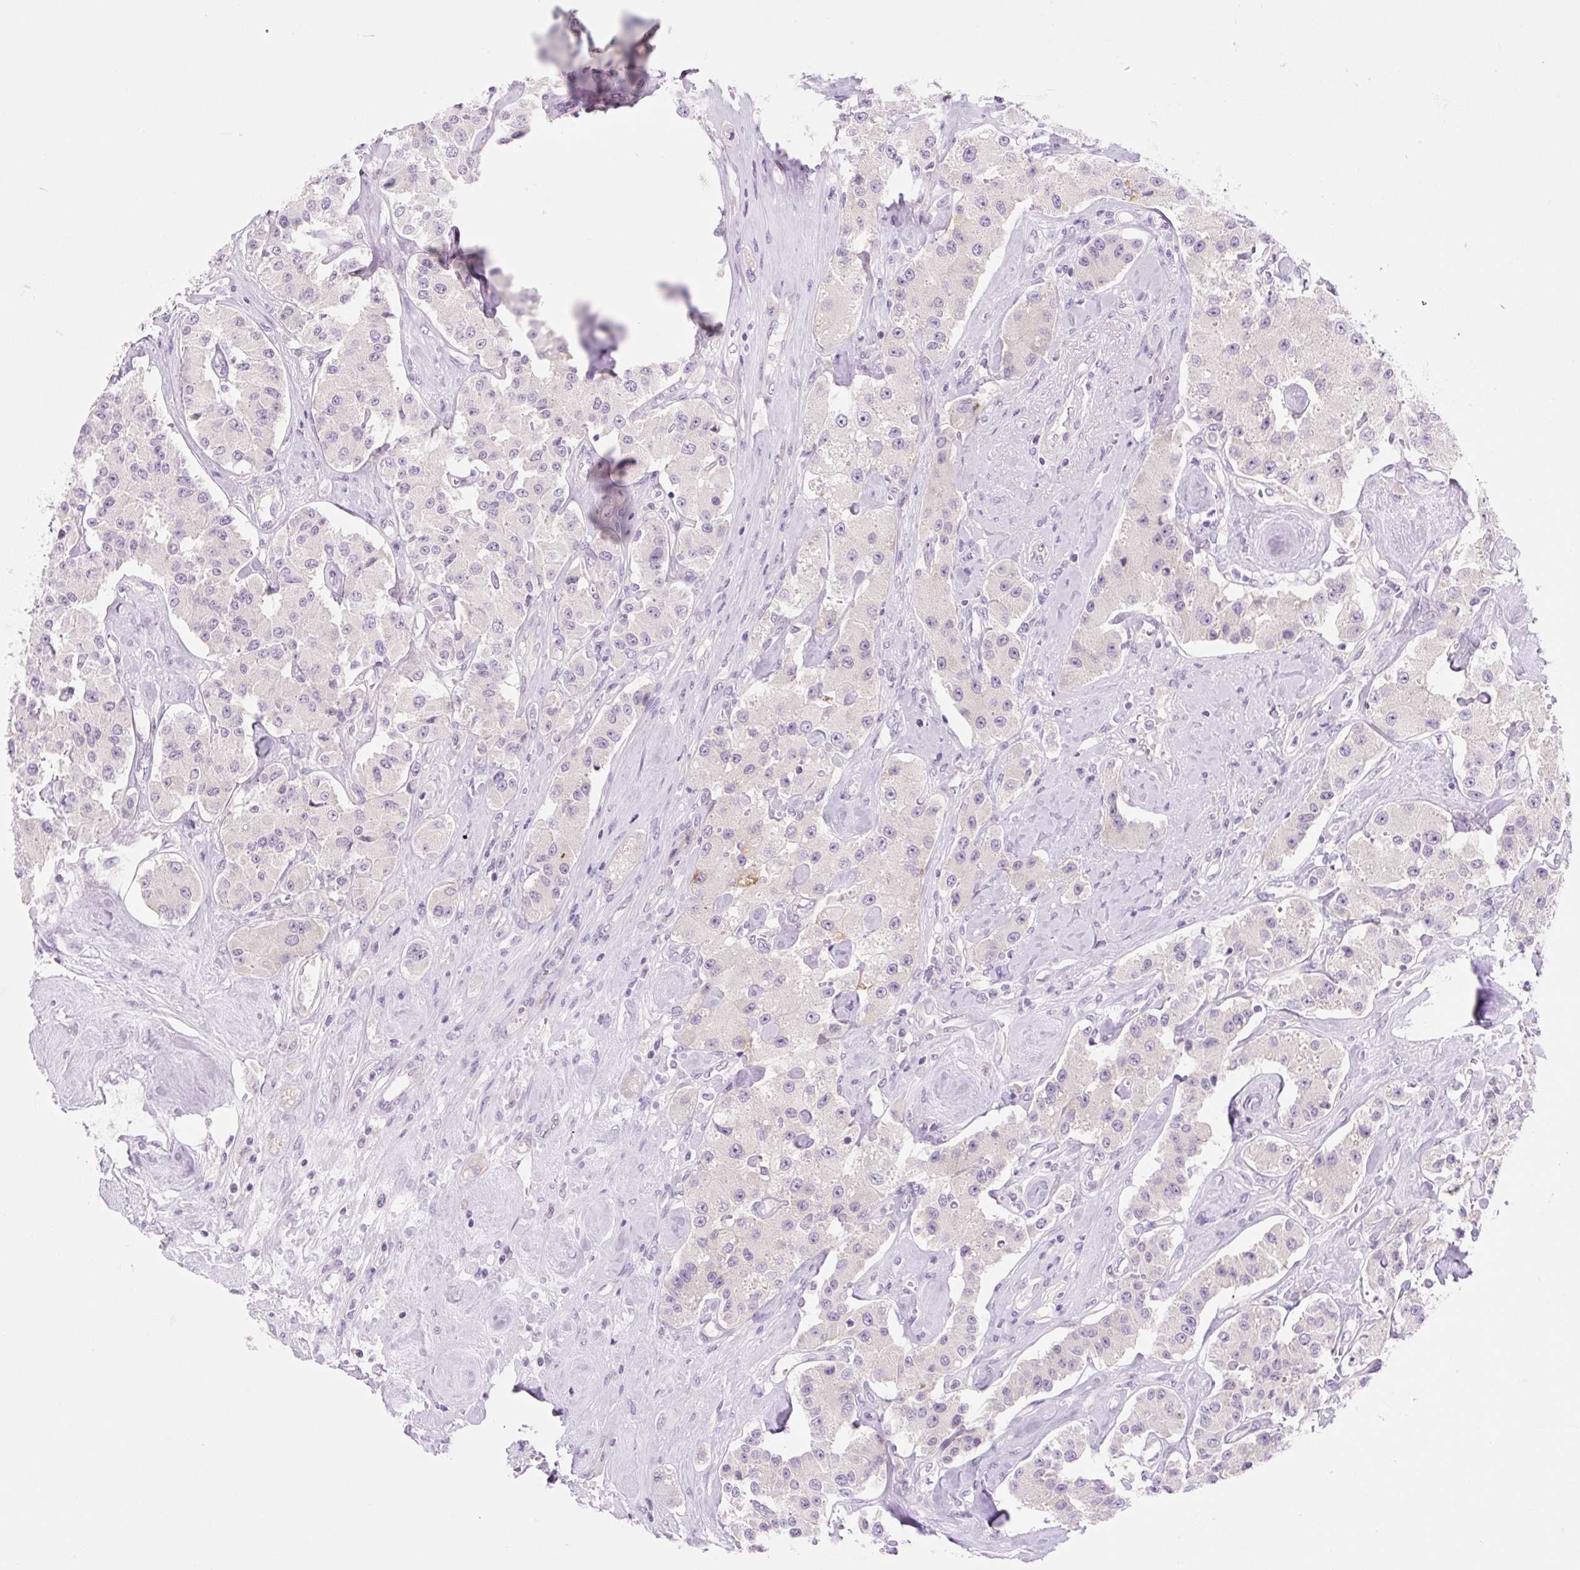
{"staining": {"intensity": "negative", "quantity": "none", "location": "none"}, "tissue": "carcinoid", "cell_type": "Tumor cells", "image_type": "cancer", "snomed": [{"axis": "morphology", "description": "Carcinoid, malignant, NOS"}, {"axis": "topography", "description": "Pancreas"}], "caption": "Tumor cells show no significant protein staining in carcinoid.", "gene": "CELF6", "patient": {"sex": "male", "age": 41}}